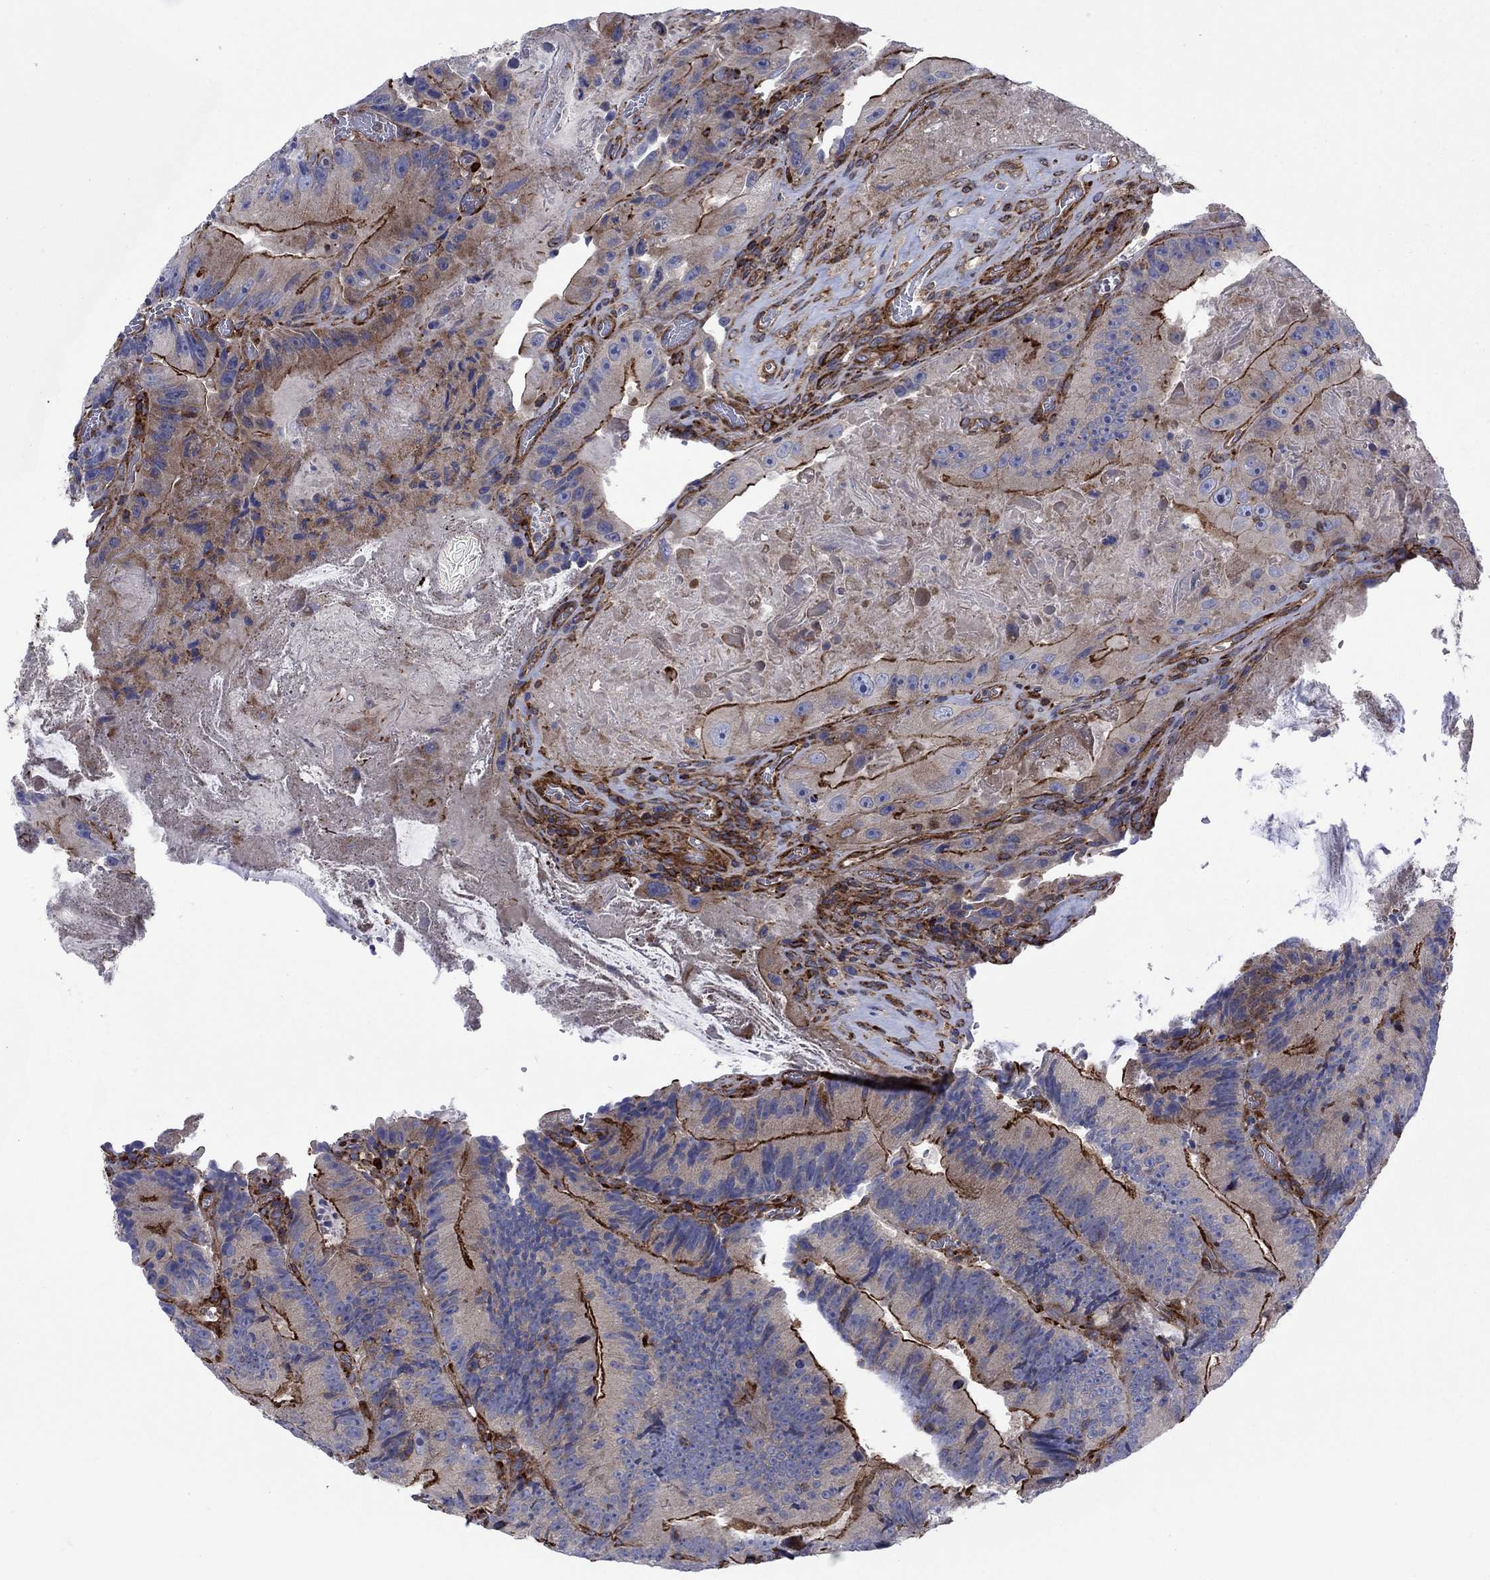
{"staining": {"intensity": "strong", "quantity": "<25%", "location": "cytoplasmic/membranous"}, "tissue": "colorectal cancer", "cell_type": "Tumor cells", "image_type": "cancer", "snomed": [{"axis": "morphology", "description": "Adenocarcinoma, NOS"}, {"axis": "topography", "description": "Colon"}], "caption": "Brown immunohistochemical staining in human colorectal cancer (adenocarcinoma) displays strong cytoplasmic/membranous expression in approximately <25% of tumor cells.", "gene": "PAG1", "patient": {"sex": "female", "age": 86}}